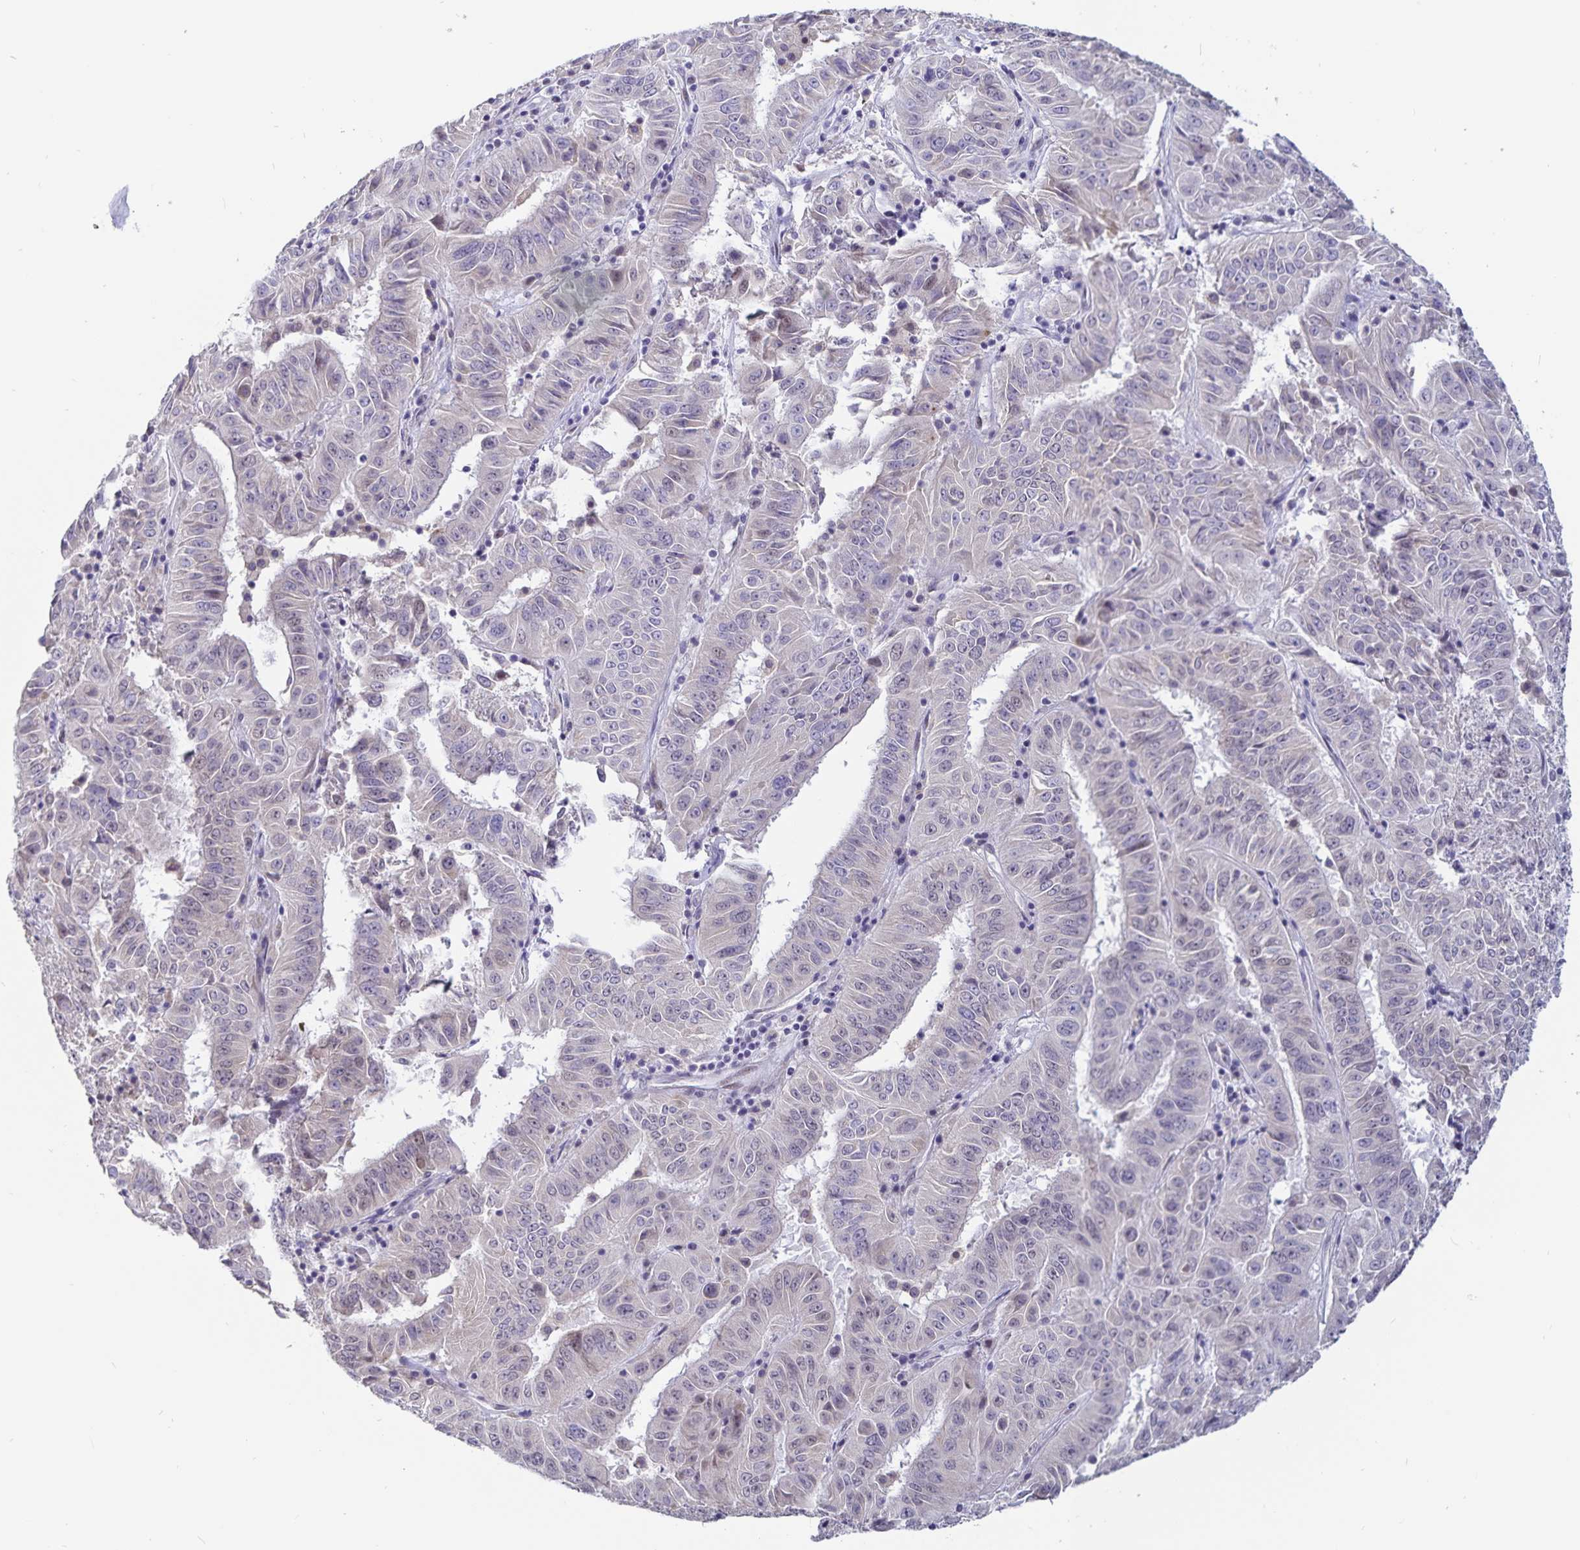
{"staining": {"intensity": "negative", "quantity": "none", "location": "none"}, "tissue": "pancreatic cancer", "cell_type": "Tumor cells", "image_type": "cancer", "snomed": [{"axis": "morphology", "description": "Adenocarcinoma, NOS"}, {"axis": "topography", "description": "Pancreas"}], "caption": "Micrograph shows no significant protein positivity in tumor cells of pancreatic cancer (adenocarcinoma).", "gene": "ATP2A2", "patient": {"sex": "male", "age": 63}}